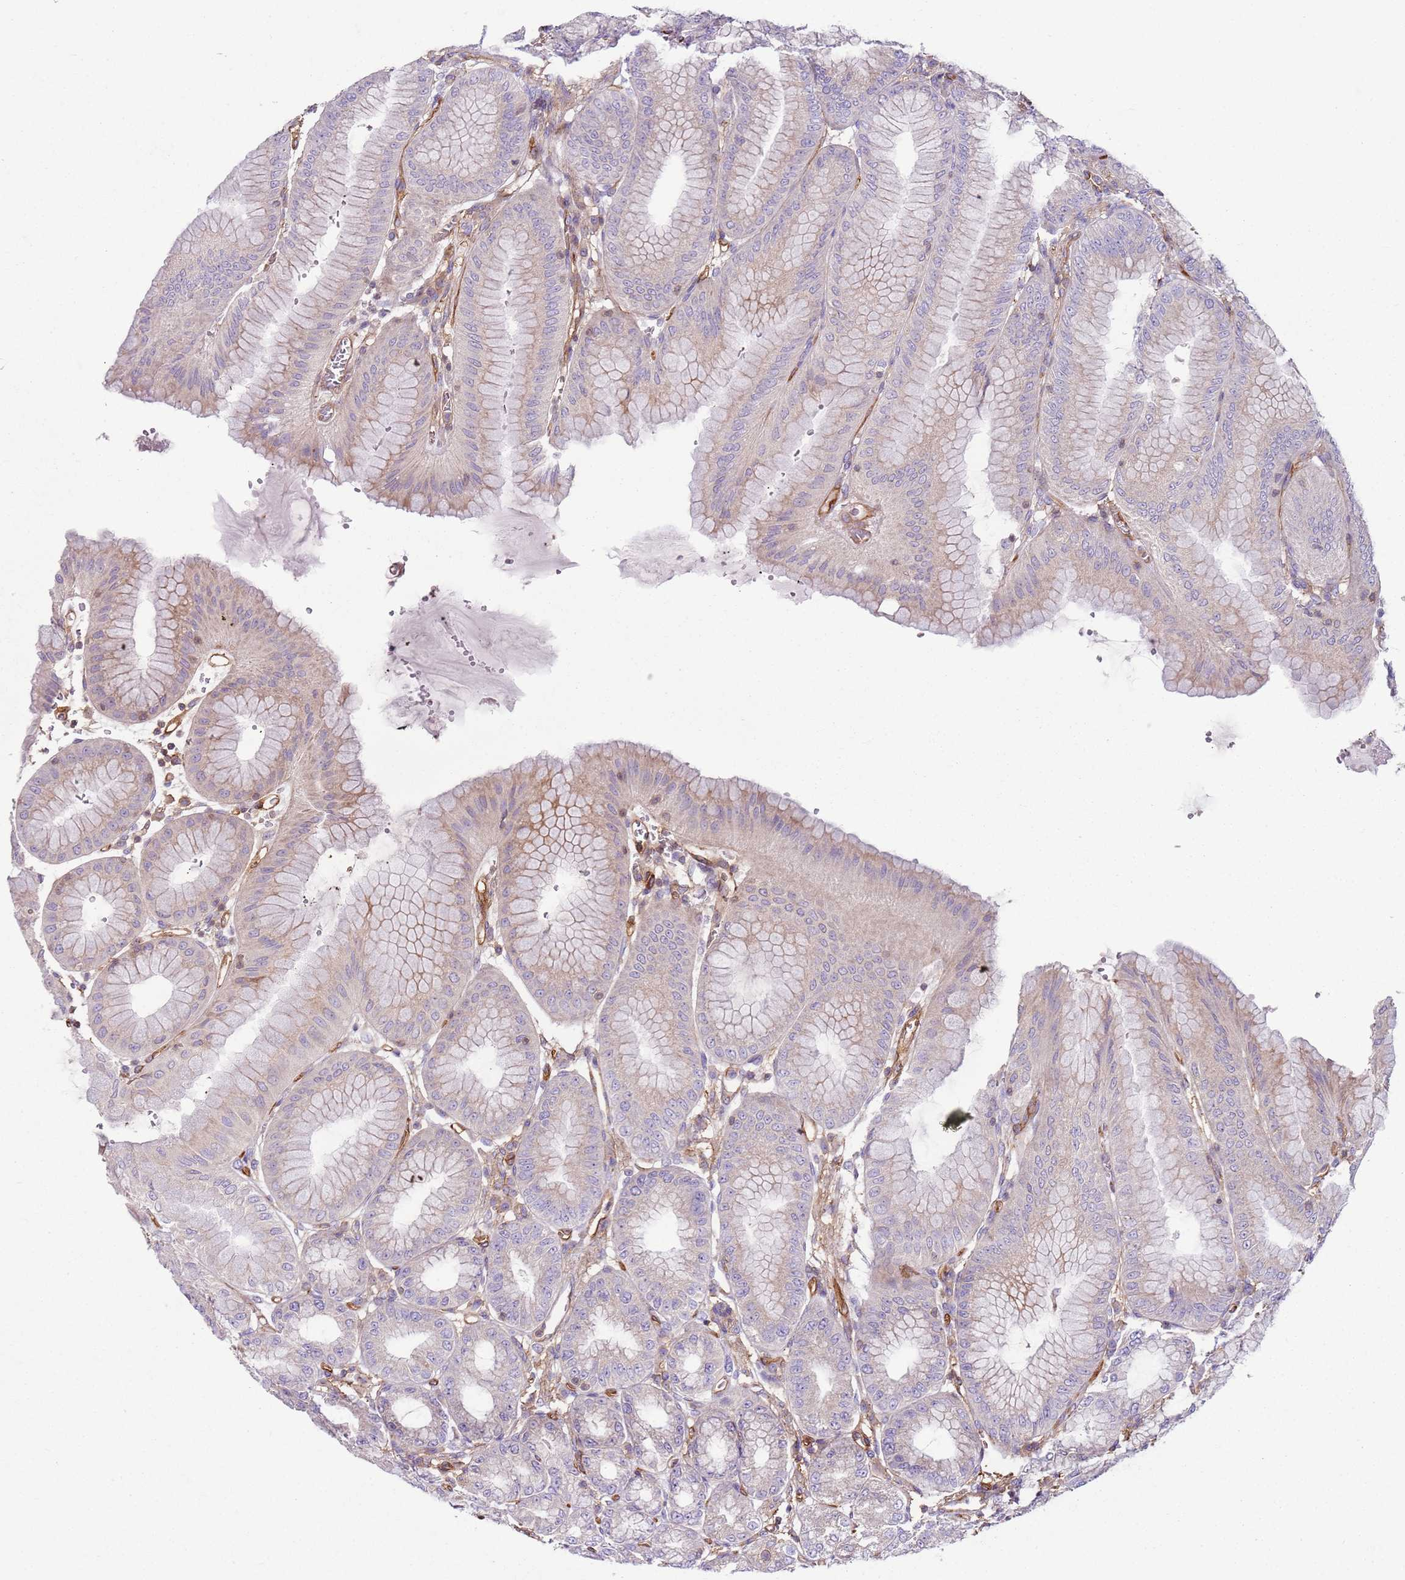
{"staining": {"intensity": "weak", "quantity": "<25%", "location": "cytoplasmic/membranous"}, "tissue": "stomach", "cell_type": "Glandular cells", "image_type": "normal", "snomed": [{"axis": "morphology", "description": "Normal tissue, NOS"}, {"axis": "topography", "description": "Stomach, lower"}], "caption": "This is a micrograph of immunohistochemistry (IHC) staining of benign stomach, which shows no staining in glandular cells.", "gene": "GNAI1", "patient": {"sex": "male", "age": 71}}